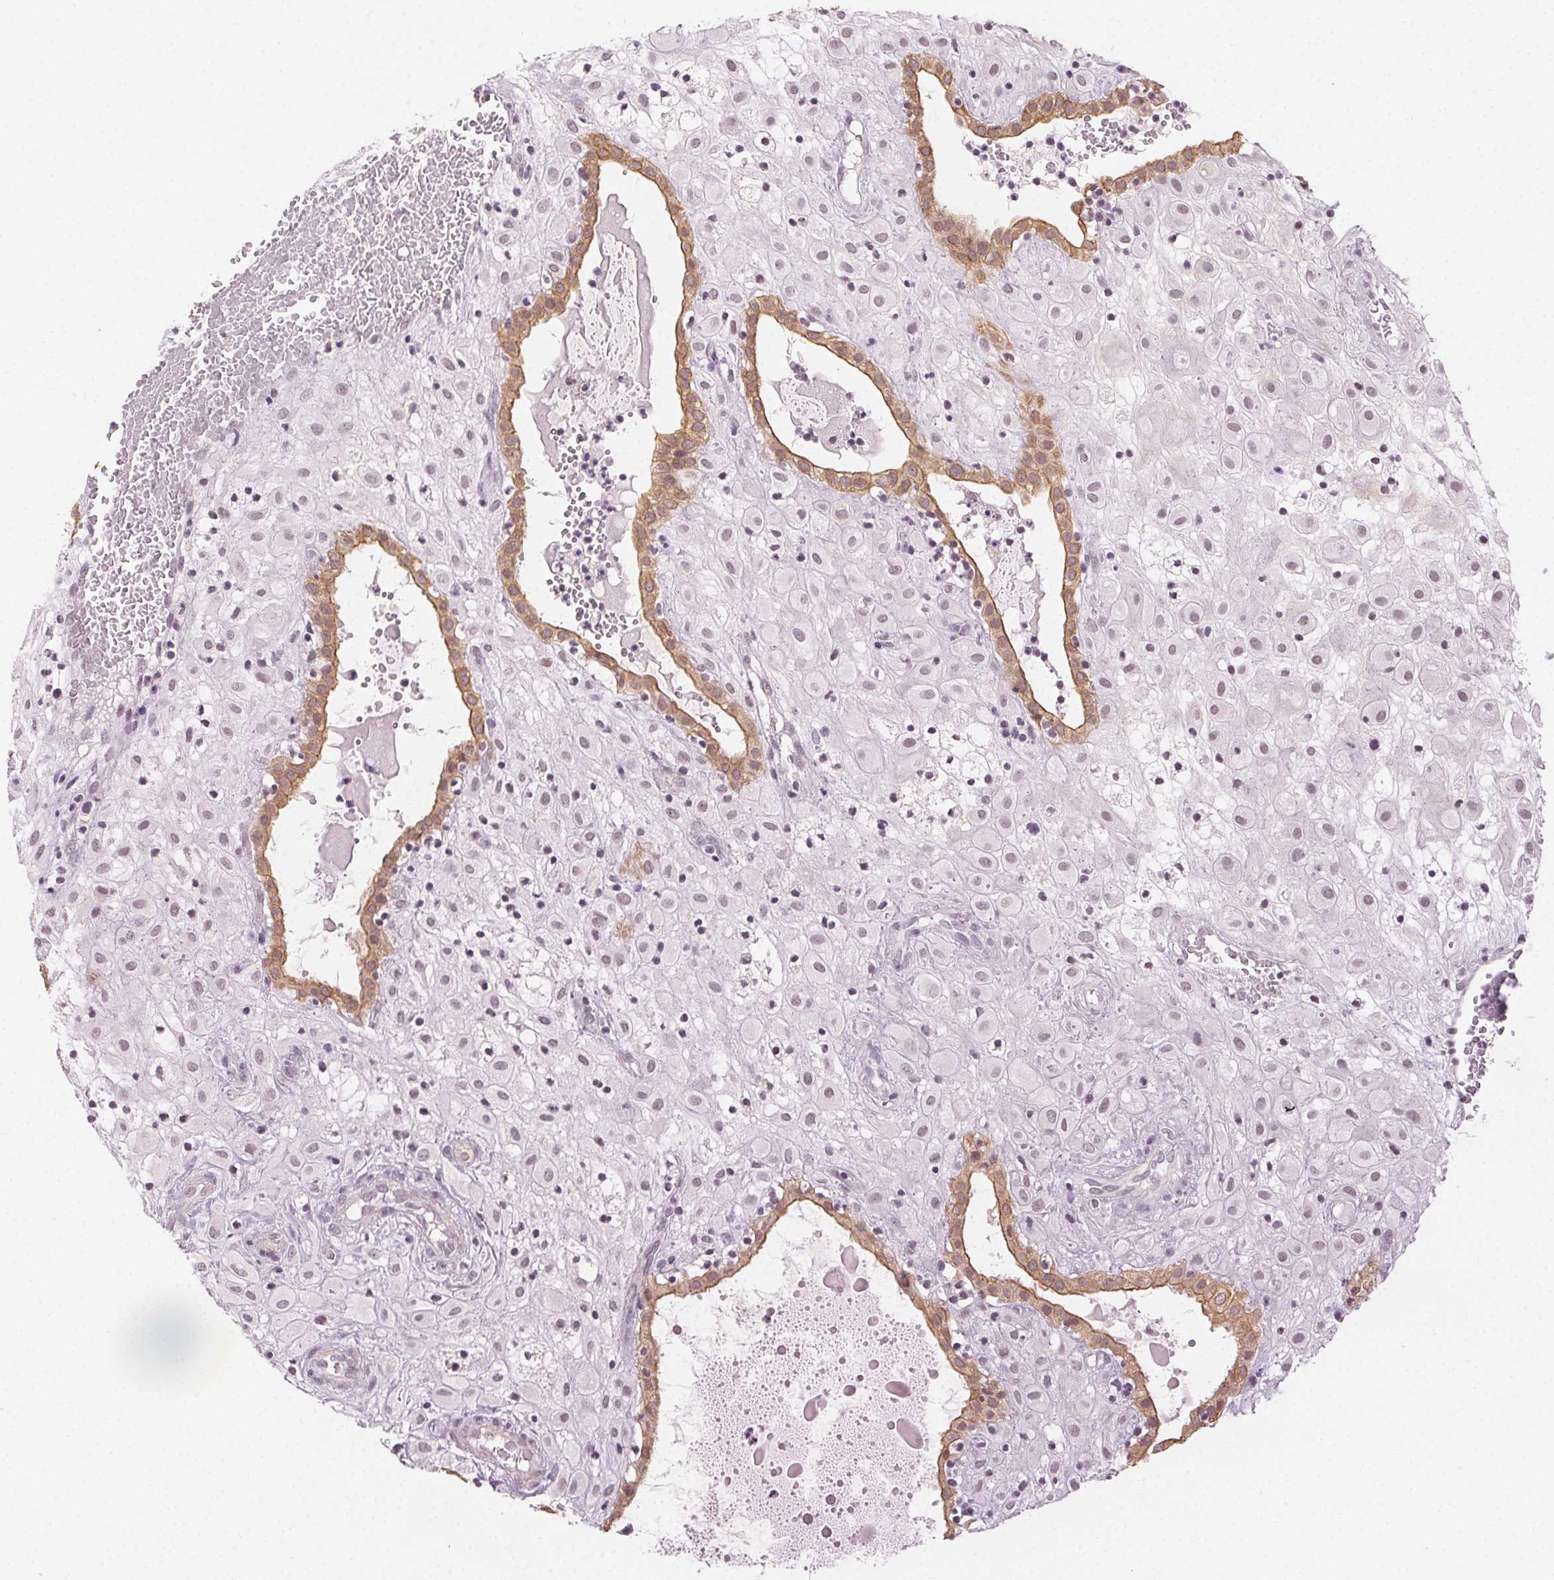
{"staining": {"intensity": "negative", "quantity": "none", "location": "none"}, "tissue": "placenta", "cell_type": "Decidual cells", "image_type": "normal", "snomed": [{"axis": "morphology", "description": "Normal tissue, NOS"}, {"axis": "topography", "description": "Placenta"}], "caption": "Normal placenta was stained to show a protein in brown. There is no significant expression in decidual cells. The staining was performed using DAB to visualize the protein expression in brown, while the nuclei were stained in blue with hematoxylin (Magnification: 20x).", "gene": "AIF1L", "patient": {"sex": "female", "age": 24}}